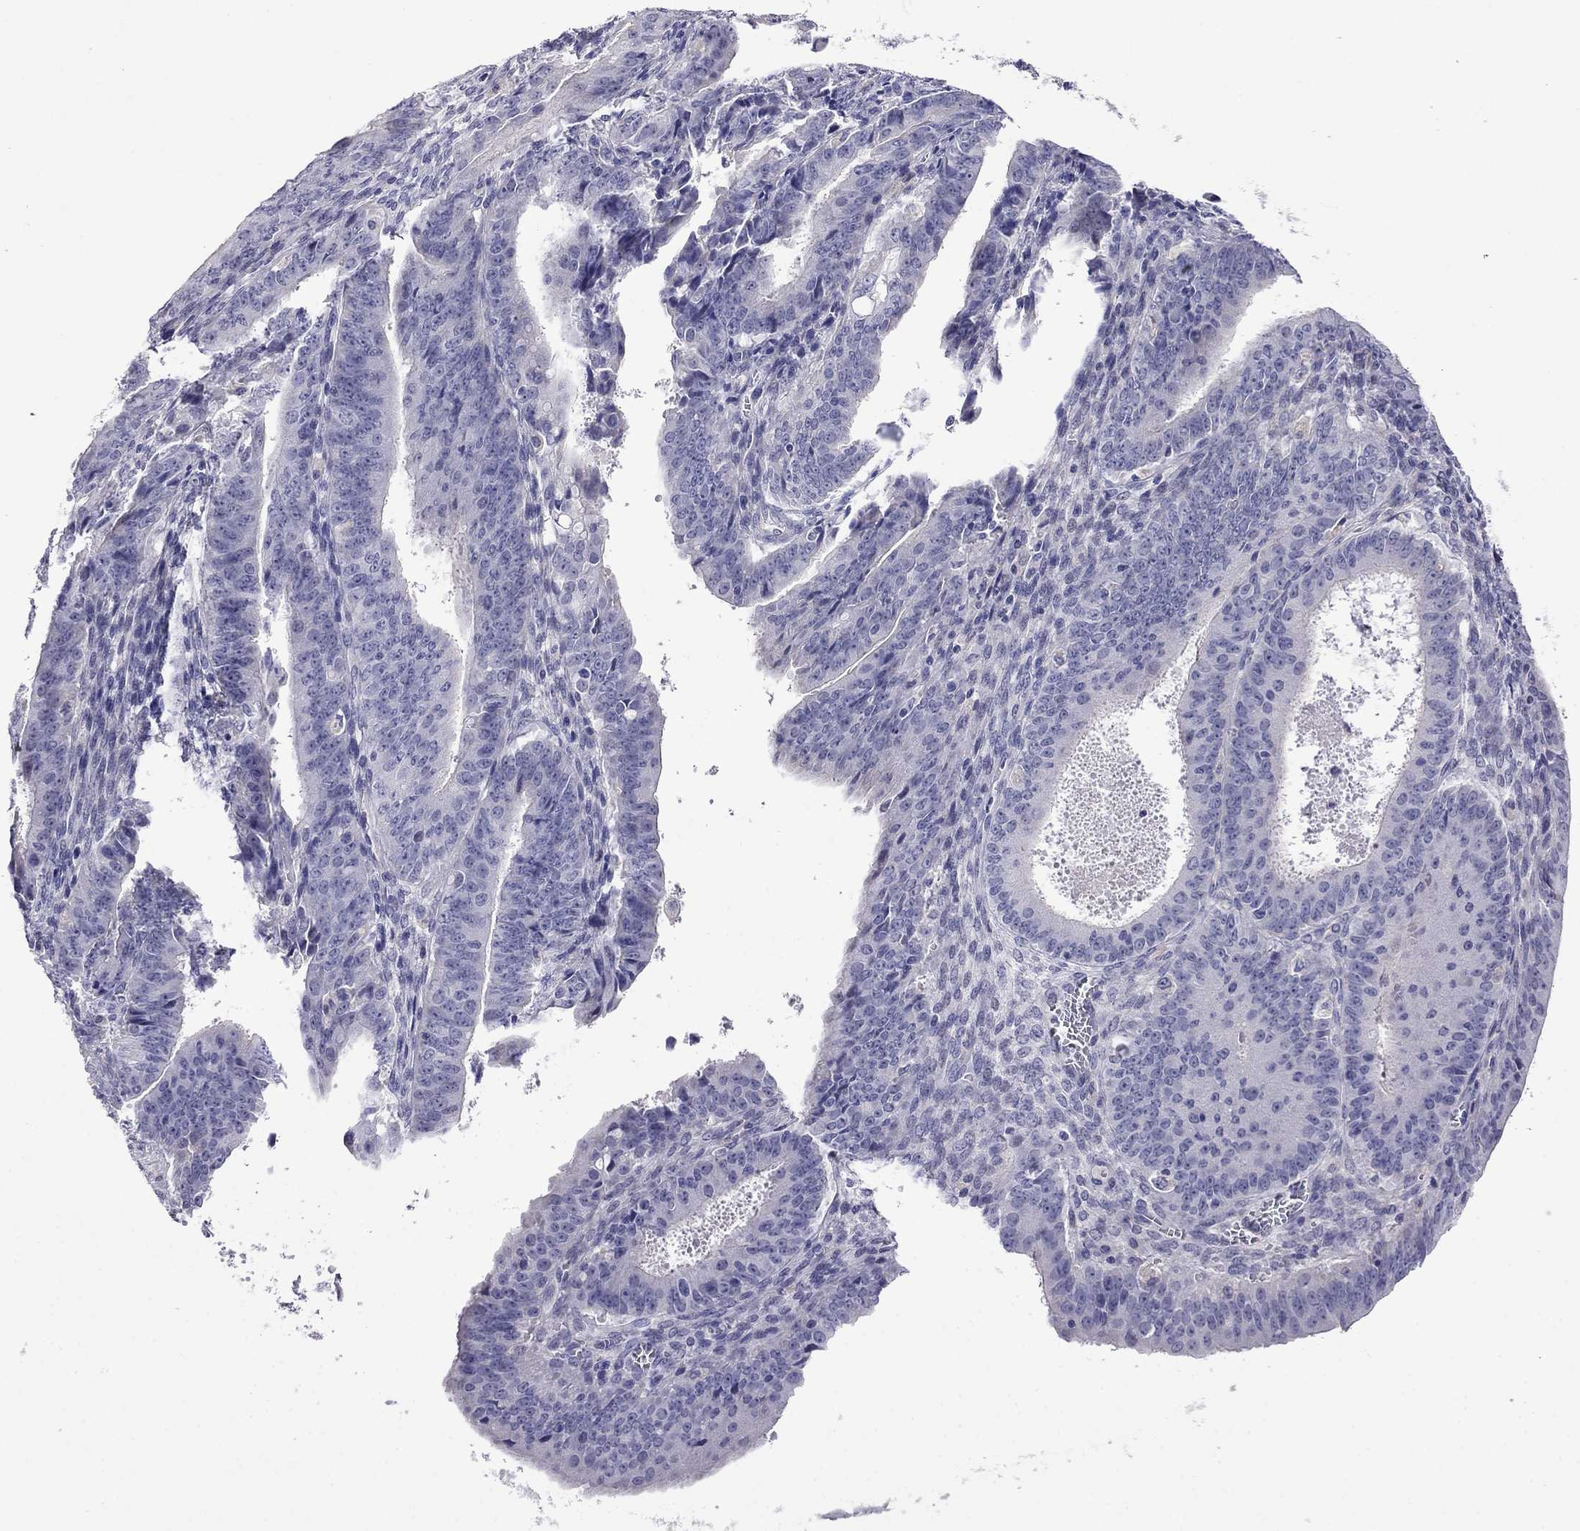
{"staining": {"intensity": "negative", "quantity": "none", "location": "none"}, "tissue": "ovarian cancer", "cell_type": "Tumor cells", "image_type": "cancer", "snomed": [{"axis": "morphology", "description": "Carcinoma, endometroid"}, {"axis": "topography", "description": "Ovary"}], "caption": "Immunohistochemical staining of human ovarian cancer (endometroid carcinoma) demonstrates no significant positivity in tumor cells.", "gene": "STAR", "patient": {"sex": "female", "age": 42}}